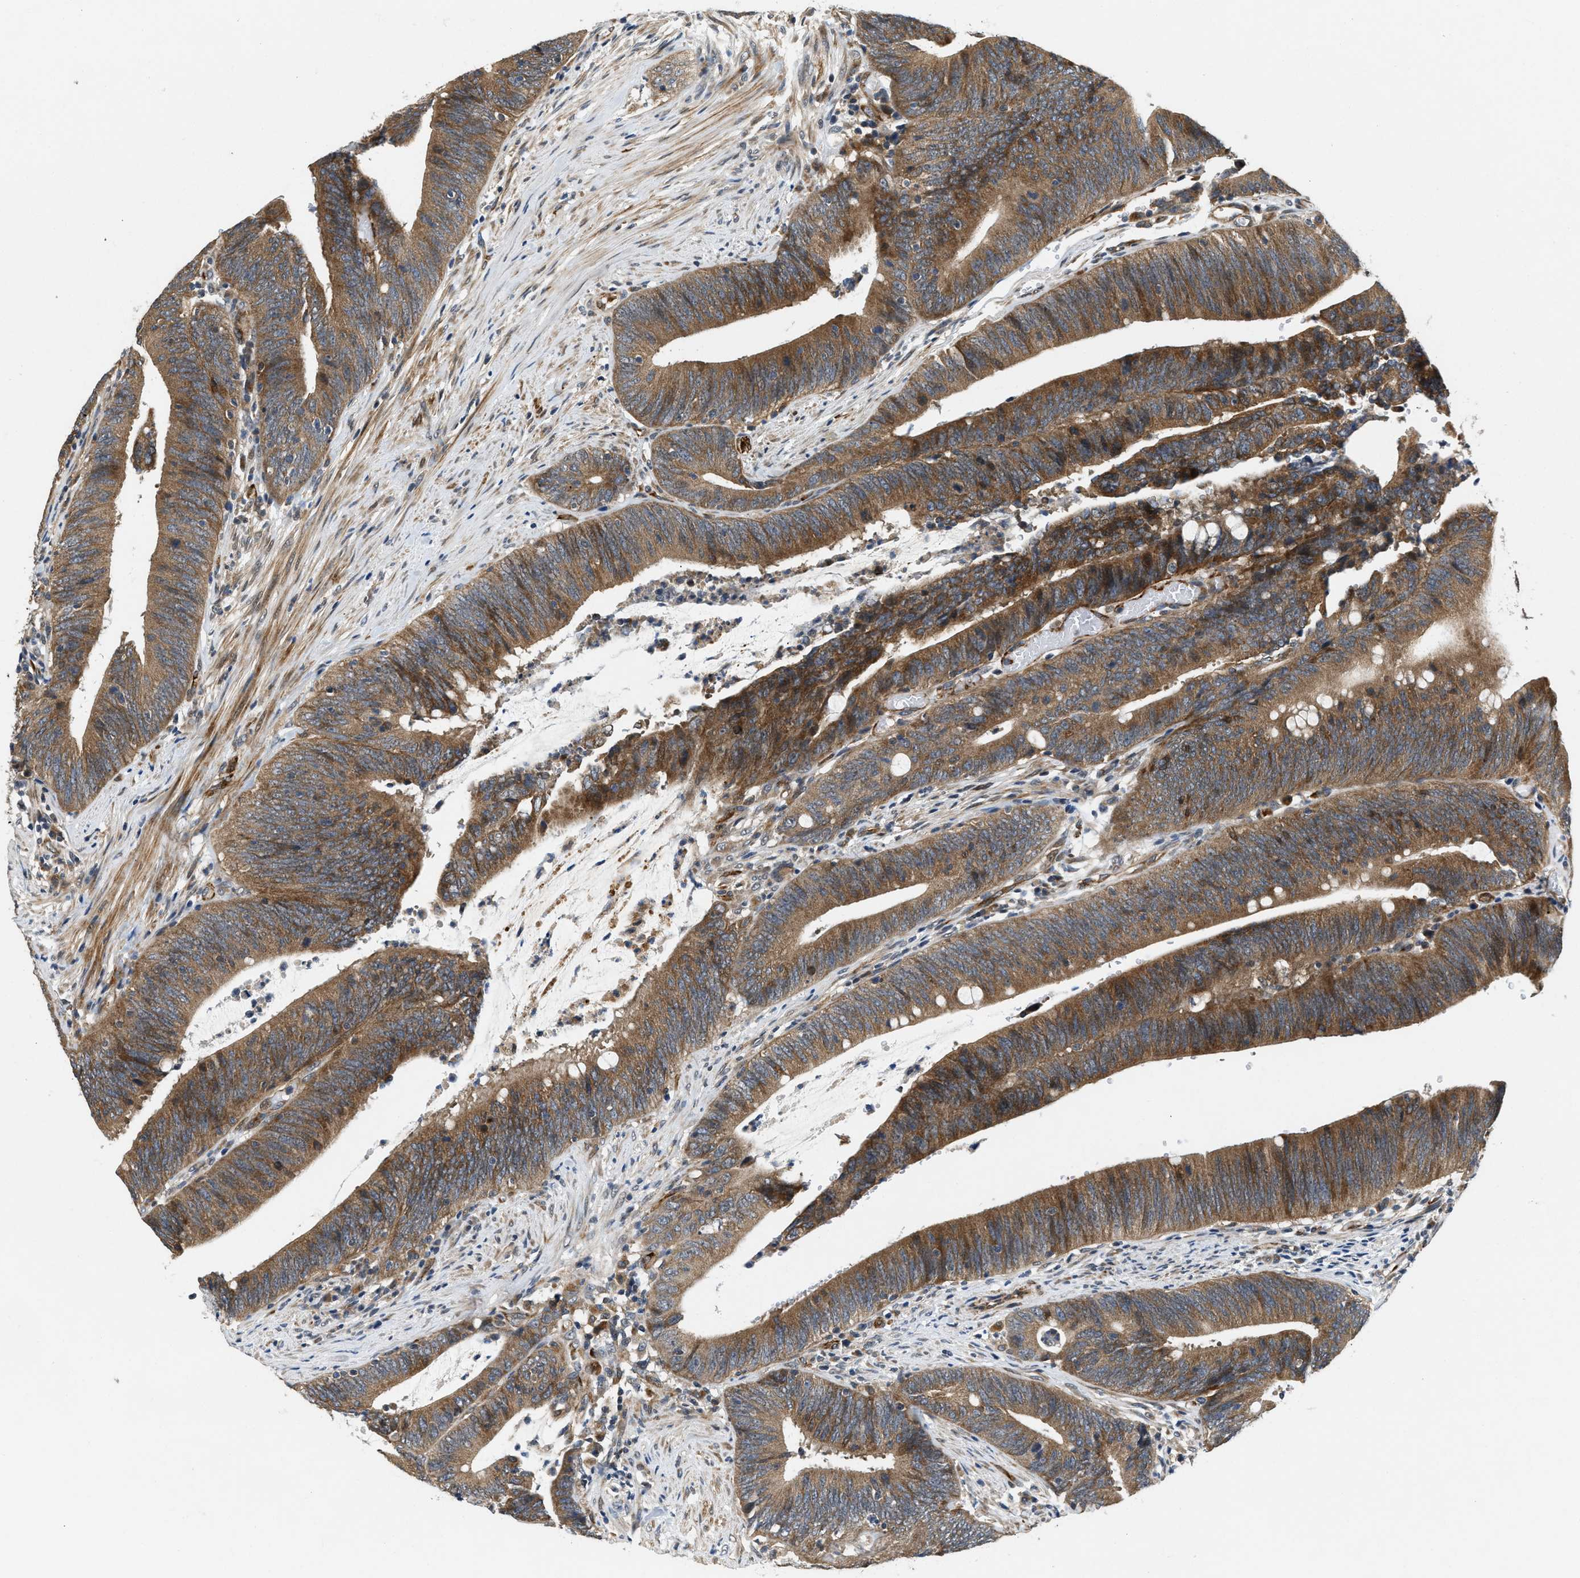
{"staining": {"intensity": "moderate", "quantity": ">75%", "location": "cytoplasmic/membranous"}, "tissue": "colorectal cancer", "cell_type": "Tumor cells", "image_type": "cancer", "snomed": [{"axis": "morphology", "description": "Normal tissue, NOS"}, {"axis": "morphology", "description": "Adenocarcinoma, NOS"}, {"axis": "topography", "description": "Rectum"}], "caption": "Human colorectal adenocarcinoma stained for a protein (brown) reveals moderate cytoplasmic/membranous positive expression in about >75% of tumor cells.", "gene": "ZNF599", "patient": {"sex": "female", "age": 66}}